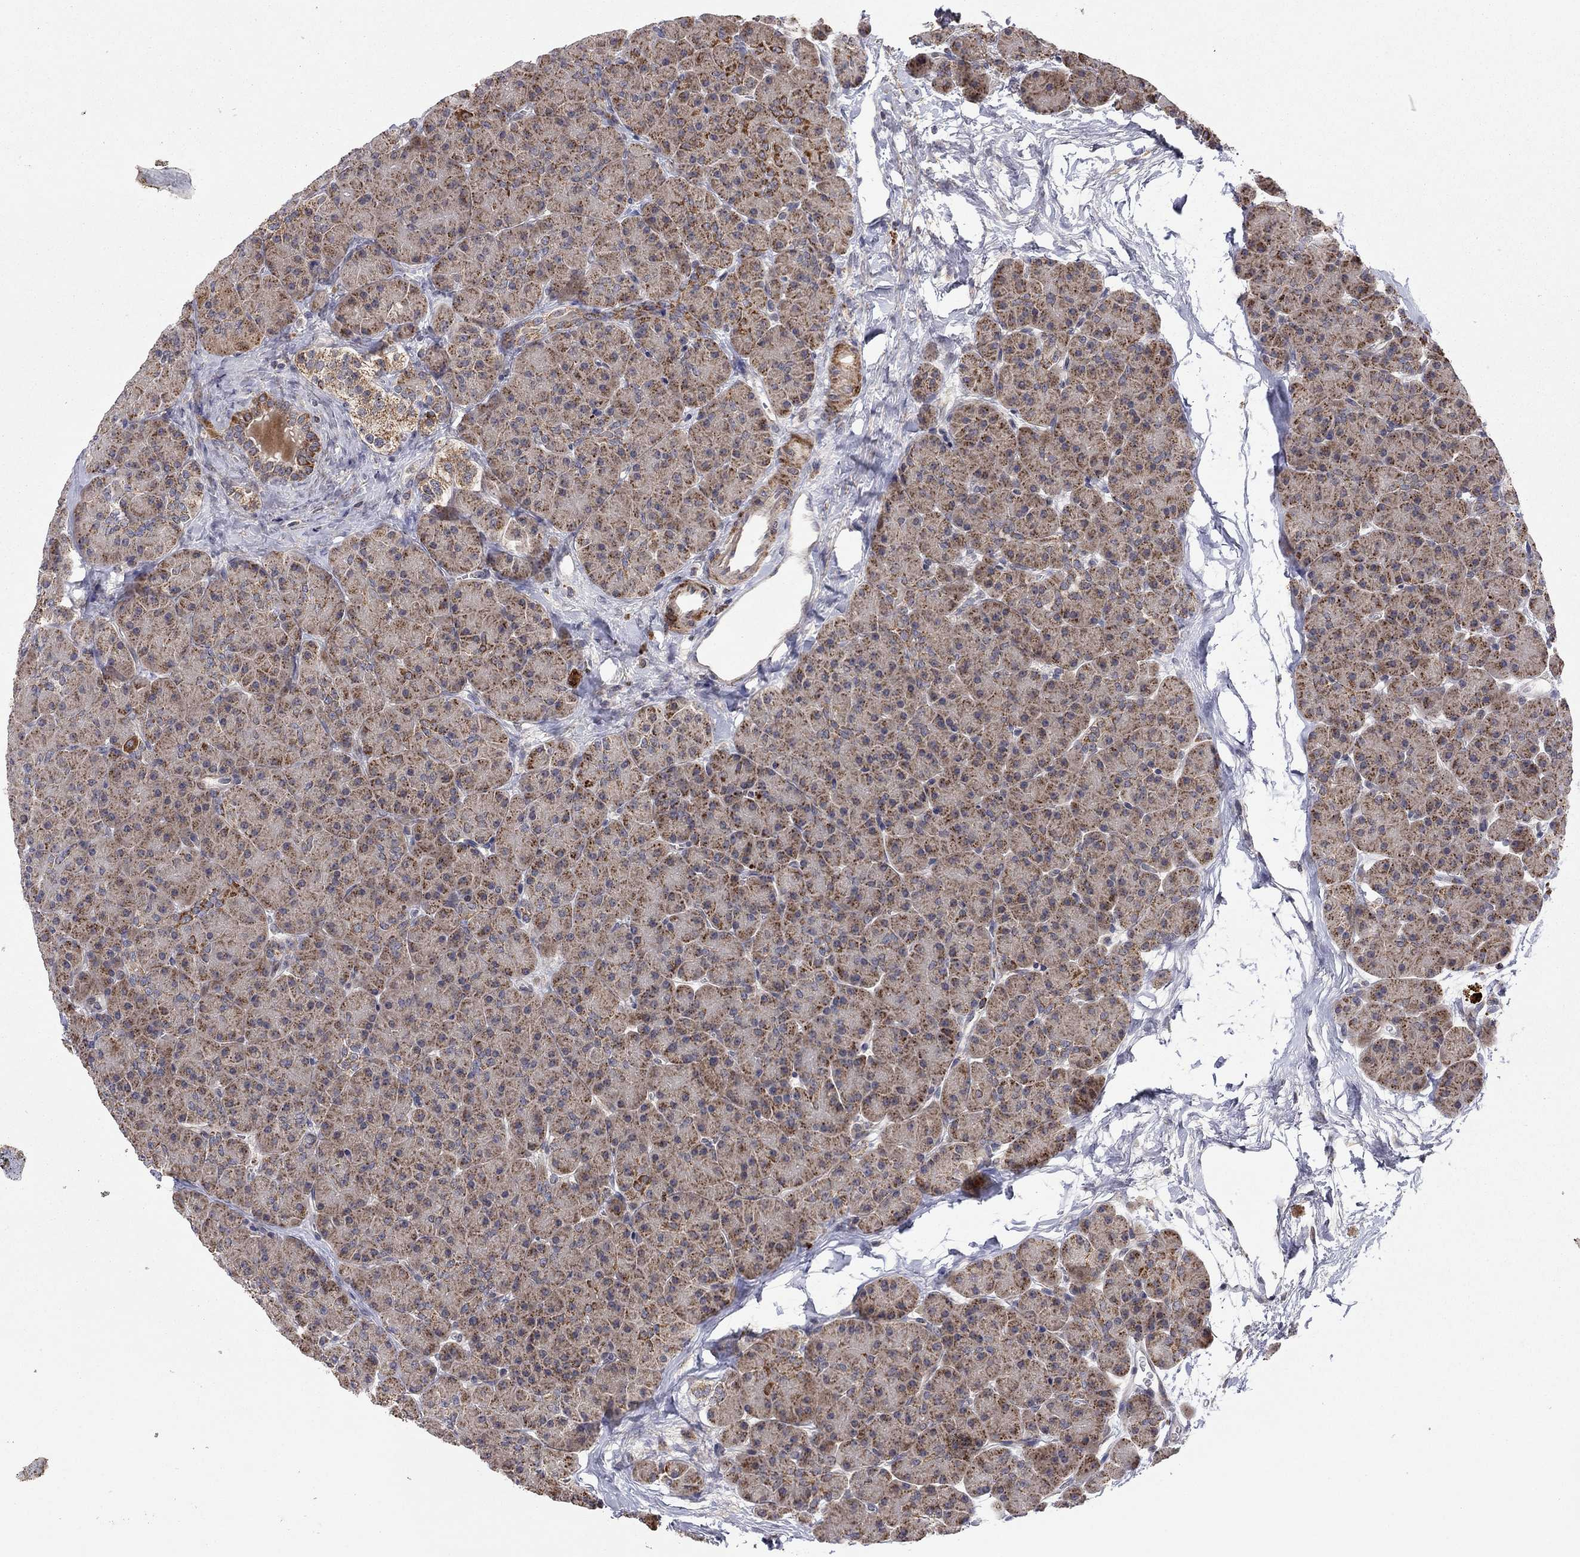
{"staining": {"intensity": "strong", "quantity": "<25%", "location": "cytoplasmic/membranous"}, "tissue": "pancreas", "cell_type": "Exocrine glandular cells", "image_type": "normal", "snomed": [{"axis": "morphology", "description": "Normal tissue, NOS"}, {"axis": "topography", "description": "Pancreas"}], "caption": "Exocrine glandular cells exhibit medium levels of strong cytoplasmic/membranous staining in about <25% of cells in unremarkable human pancreas.", "gene": "IDS", "patient": {"sex": "female", "age": 44}}